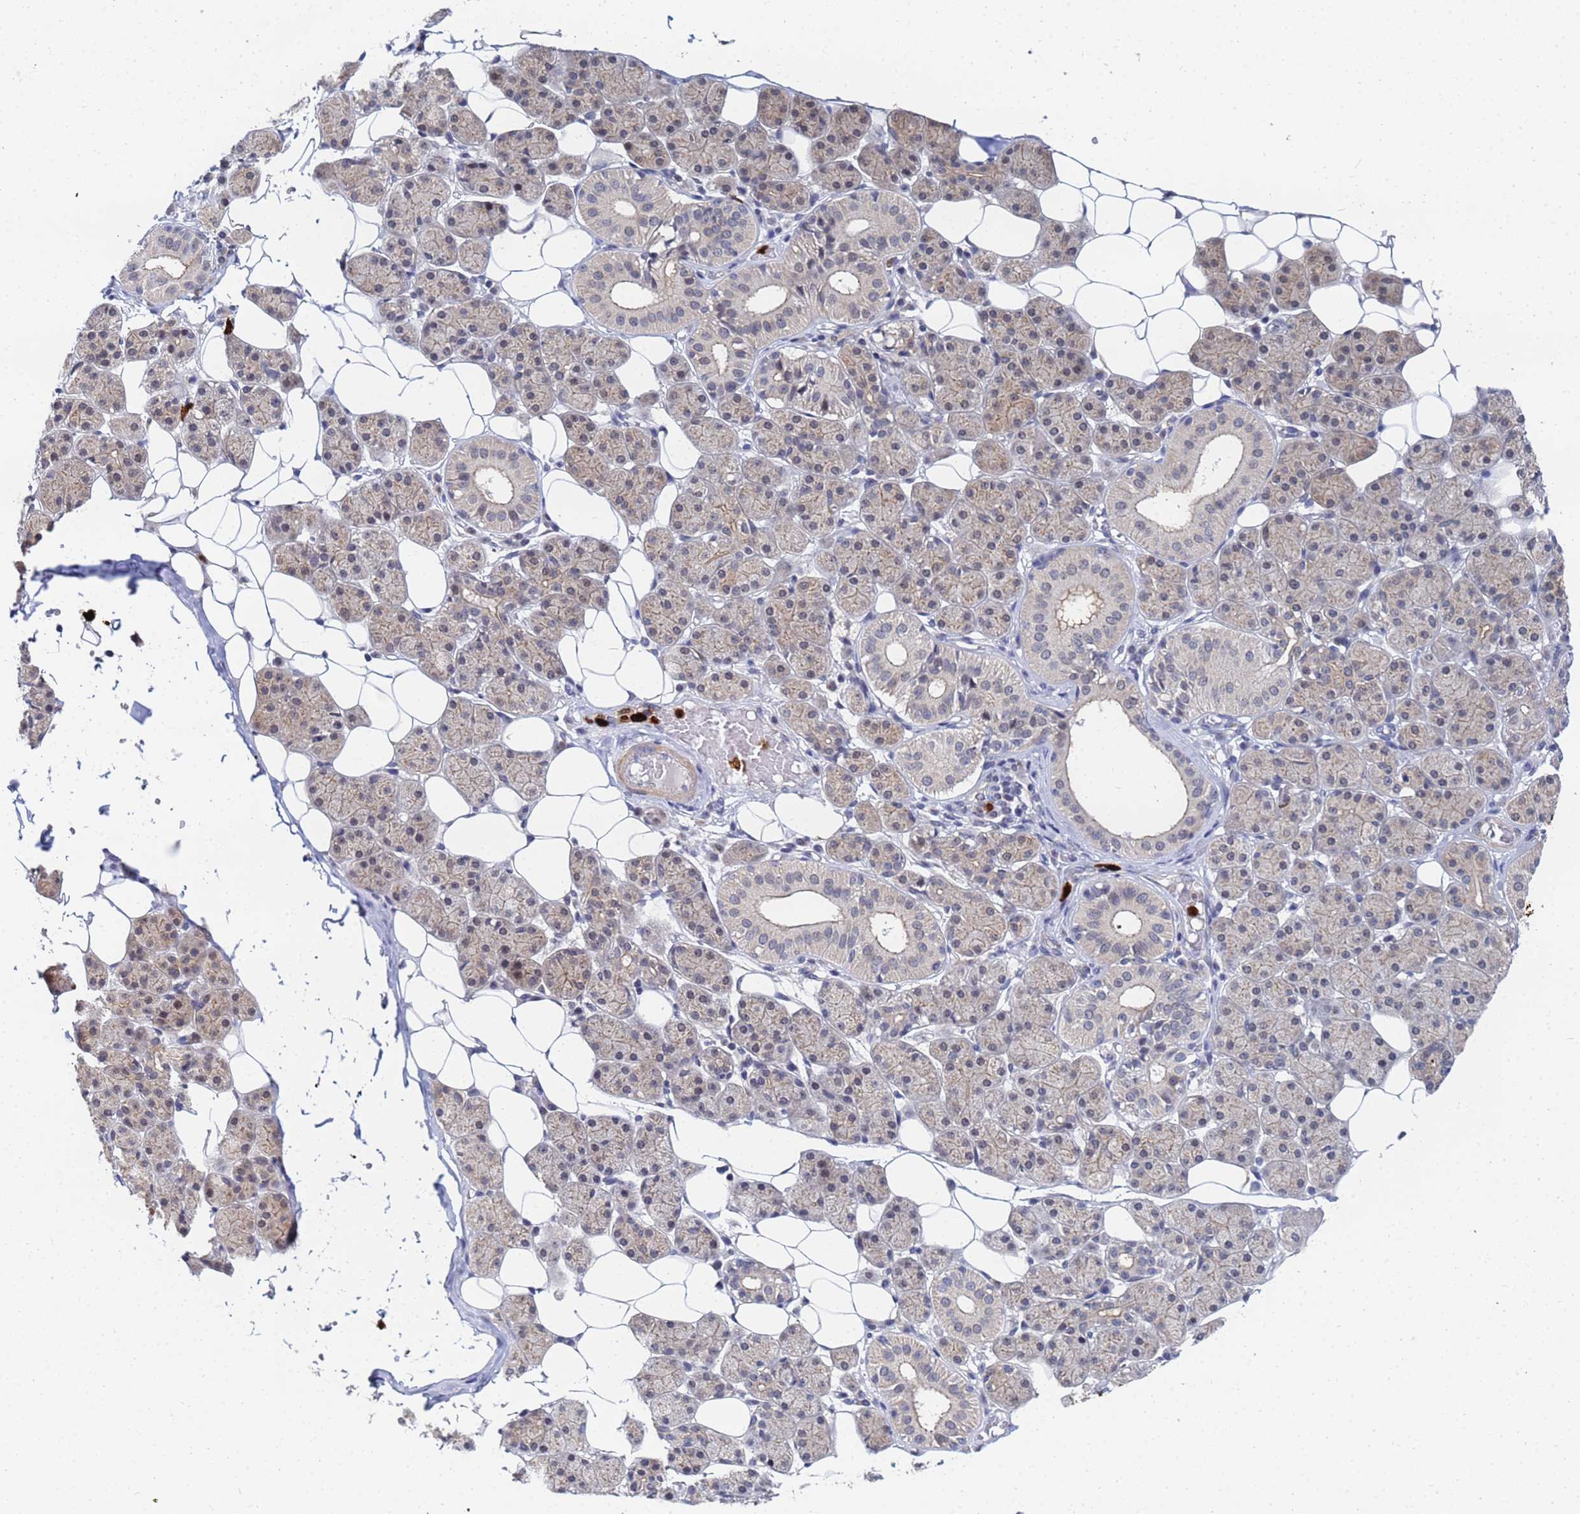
{"staining": {"intensity": "moderate", "quantity": "<25%", "location": "cytoplasmic/membranous"}, "tissue": "salivary gland", "cell_type": "Glandular cells", "image_type": "normal", "snomed": [{"axis": "morphology", "description": "Normal tissue, NOS"}, {"axis": "topography", "description": "Salivary gland"}], "caption": "Protein analysis of unremarkable salivary gland shows moderate cytoplasmic/membranous positivity in about <25% of glandular cells.", "gene": "MTCL1", "patient": {"sex": "female", "age": 33}}